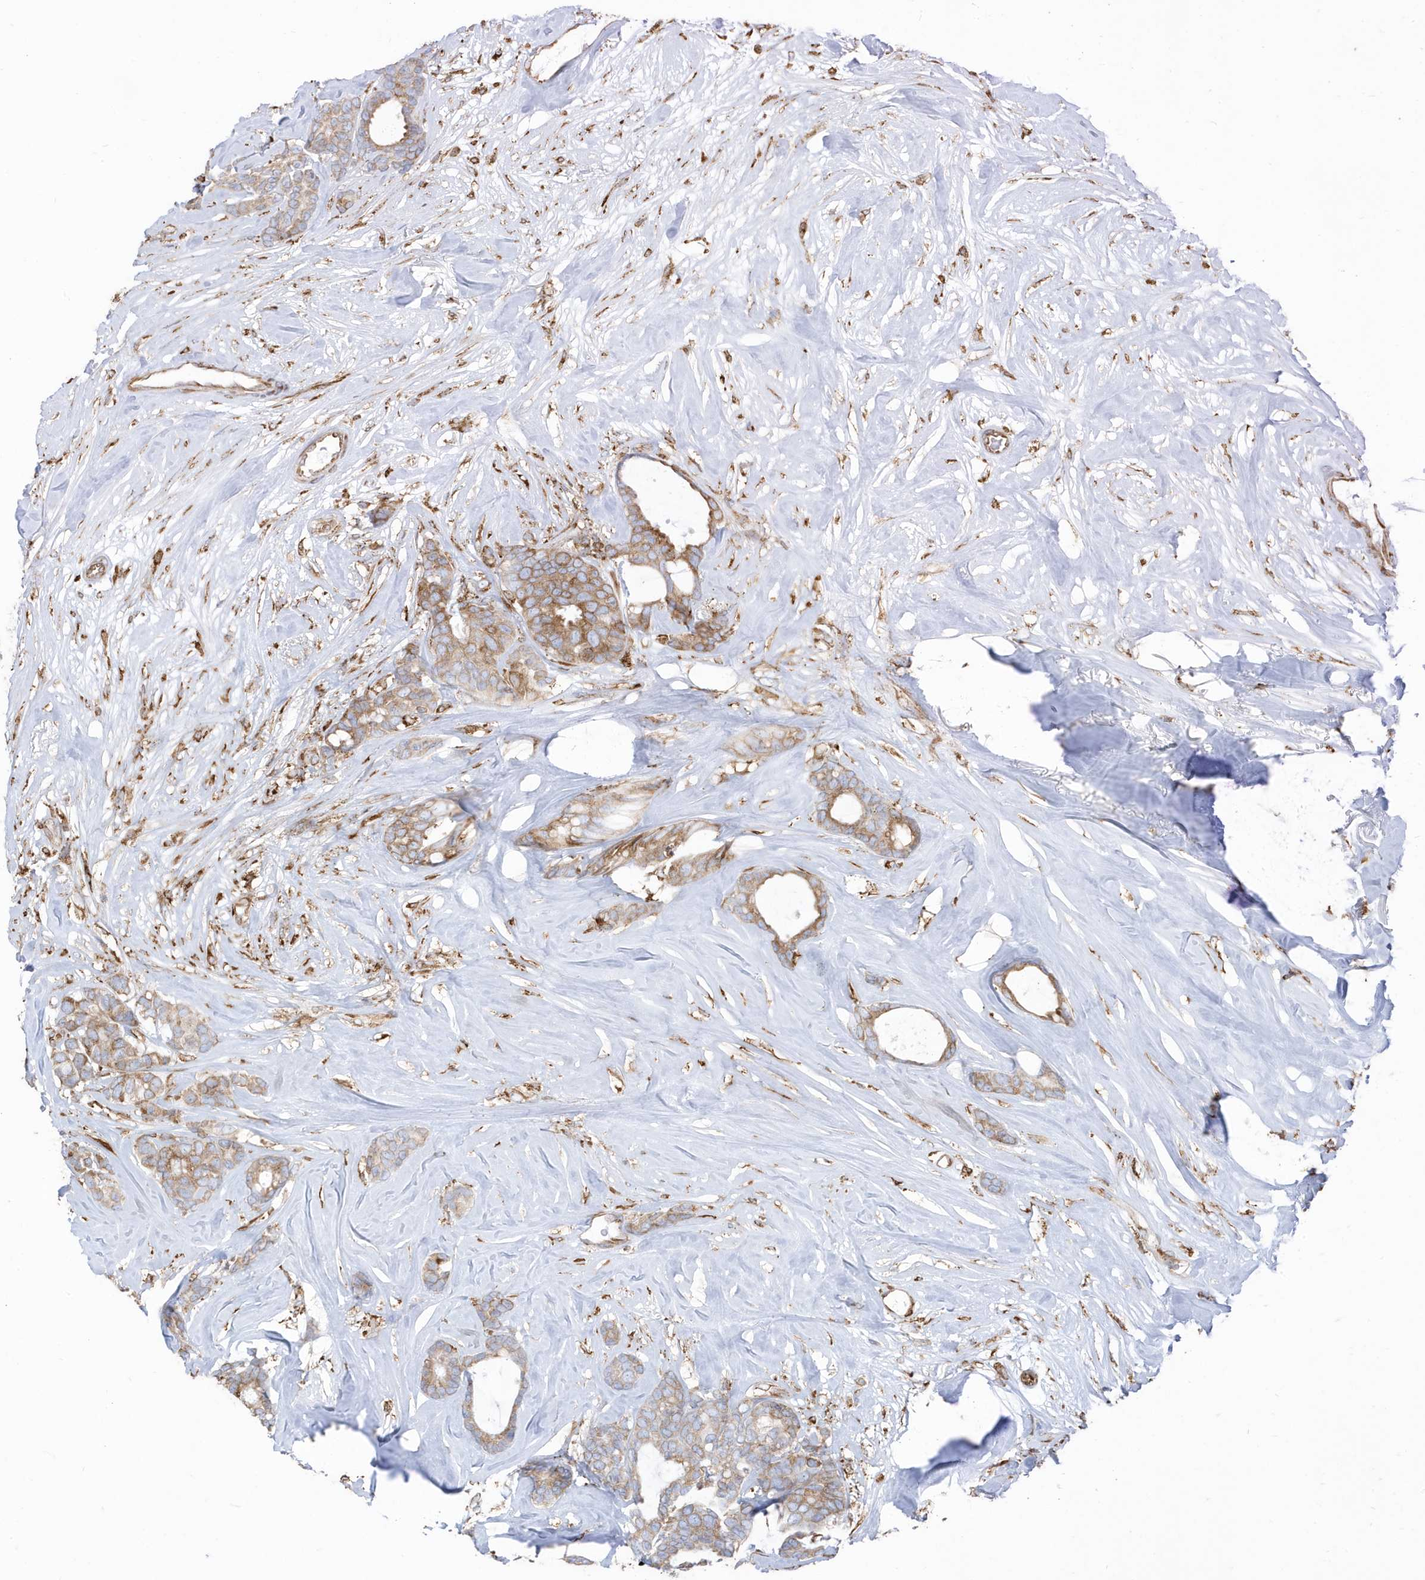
{"staining": {"intensity": "moderate", "quantity": ">75%", "location": "cytoplasmic/membranous"}, "tissue": "breast cancer", "cell_type": "Tumor cells", "image_type": "cancer", "snomed": [{"axis": "morphology", "description": "Duct carcinoma"}, {"axis": "topography", "description": "Breast"}], "caption": "Tumor cells show medium levels of moderate cytoplasmic/membranous expression in approximately >75% of cells in human breast cancer (intraductal carcinoma). (DAB (3,3'-diaminobenzidine) IHC with brightfield microscopy, high magnification).", "gene": "PDIA6", "patient": {"sex": "female", "age": 87}}